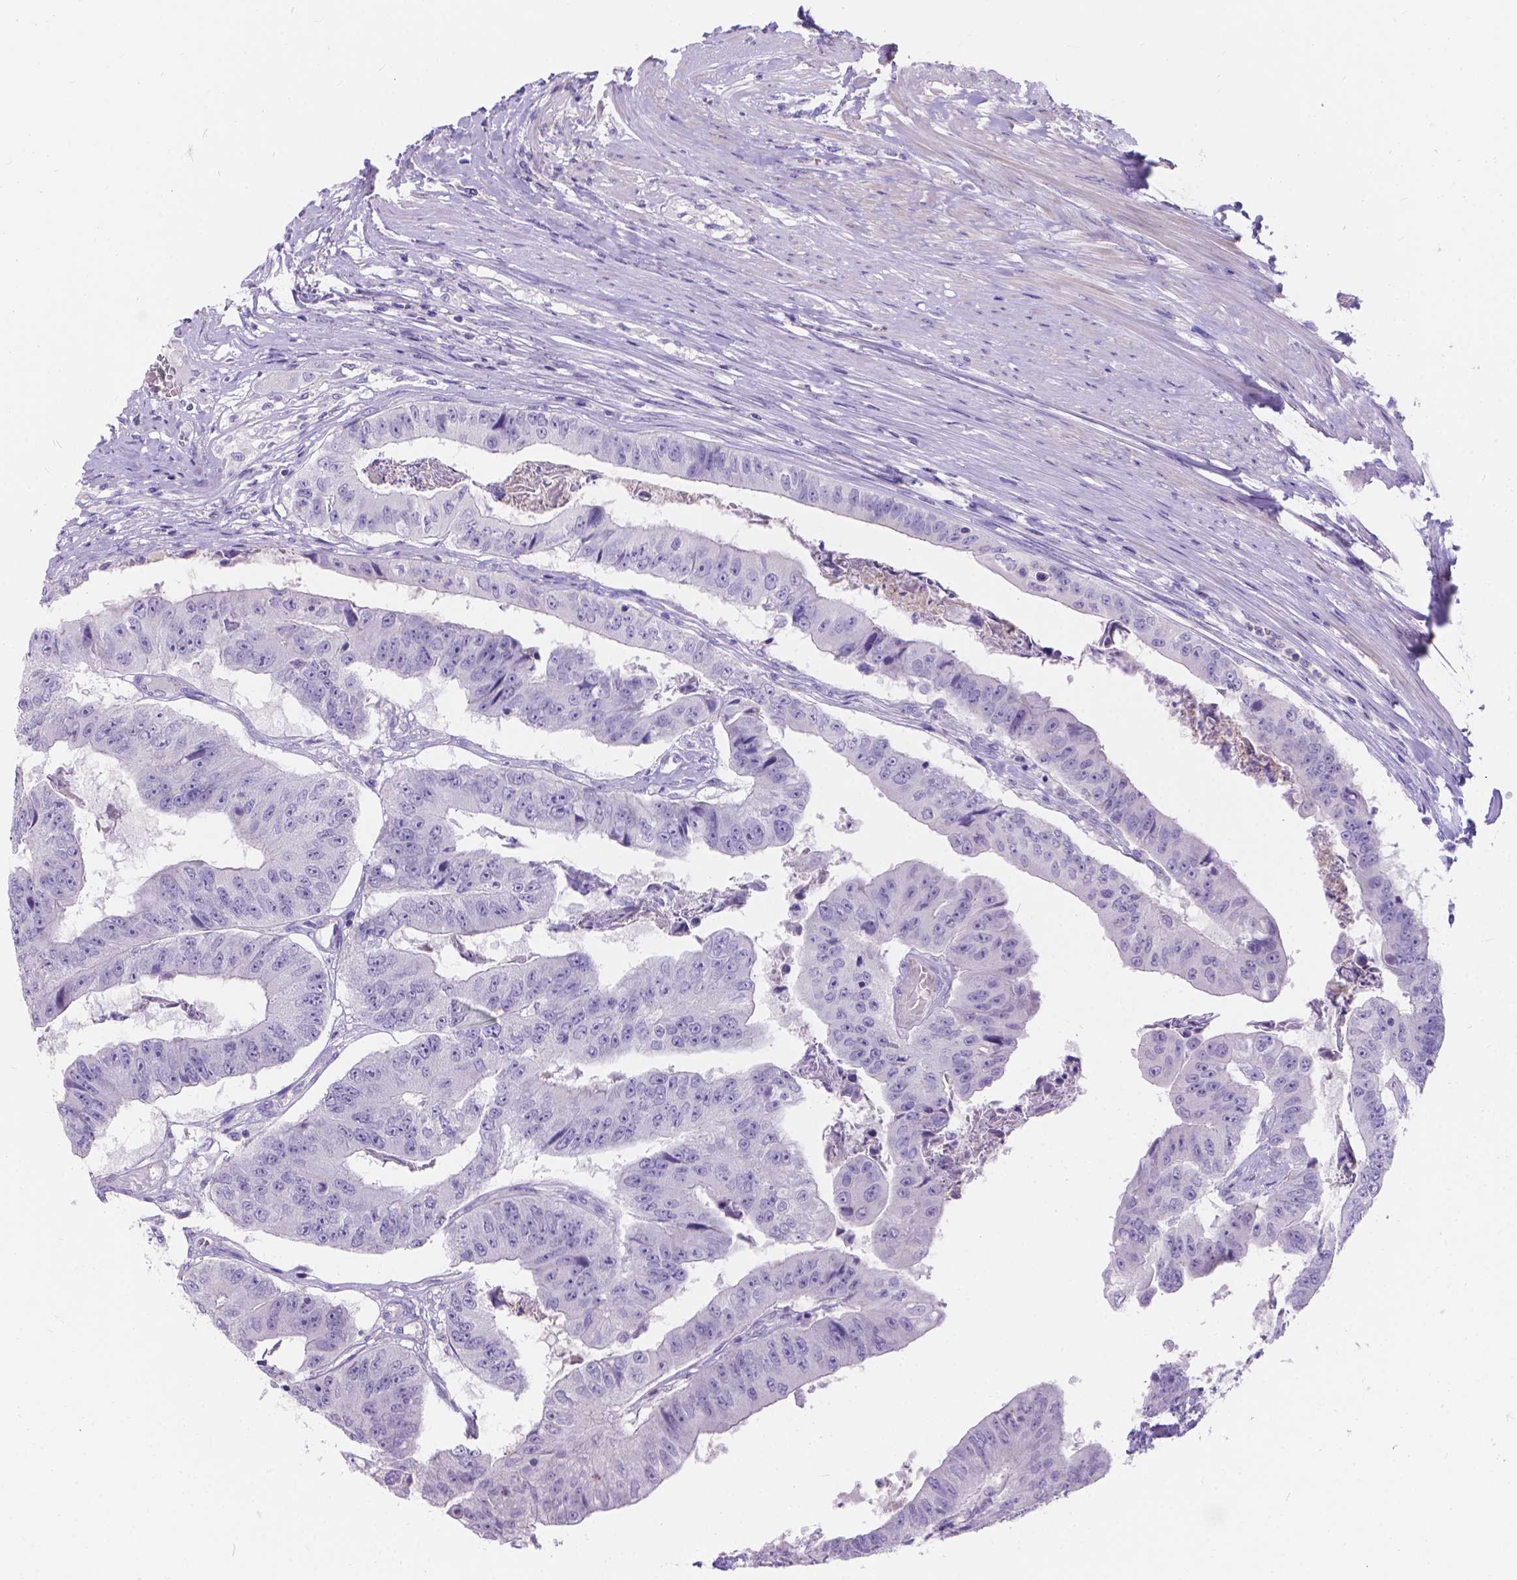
{"staining": {"intensity": "negative", "quantity": "none", "location": "none"}, "tissue": "colorectal cancer", "cell_type": "Tumor cells", "image_type": "cancer", "snomed": [{"axis": "morphology", "description": "Adenocarcinoma, NOS"}, {"axis": "topography", "description": "Colon"}], "caption": "Human adenocarcinoma (colorectal) stained for a protein using immunohistochemistry (IHC) reveals no expression in tumor cells.", "gene": "GNRHR", "patient": {"sex": "female", "age": 67}}